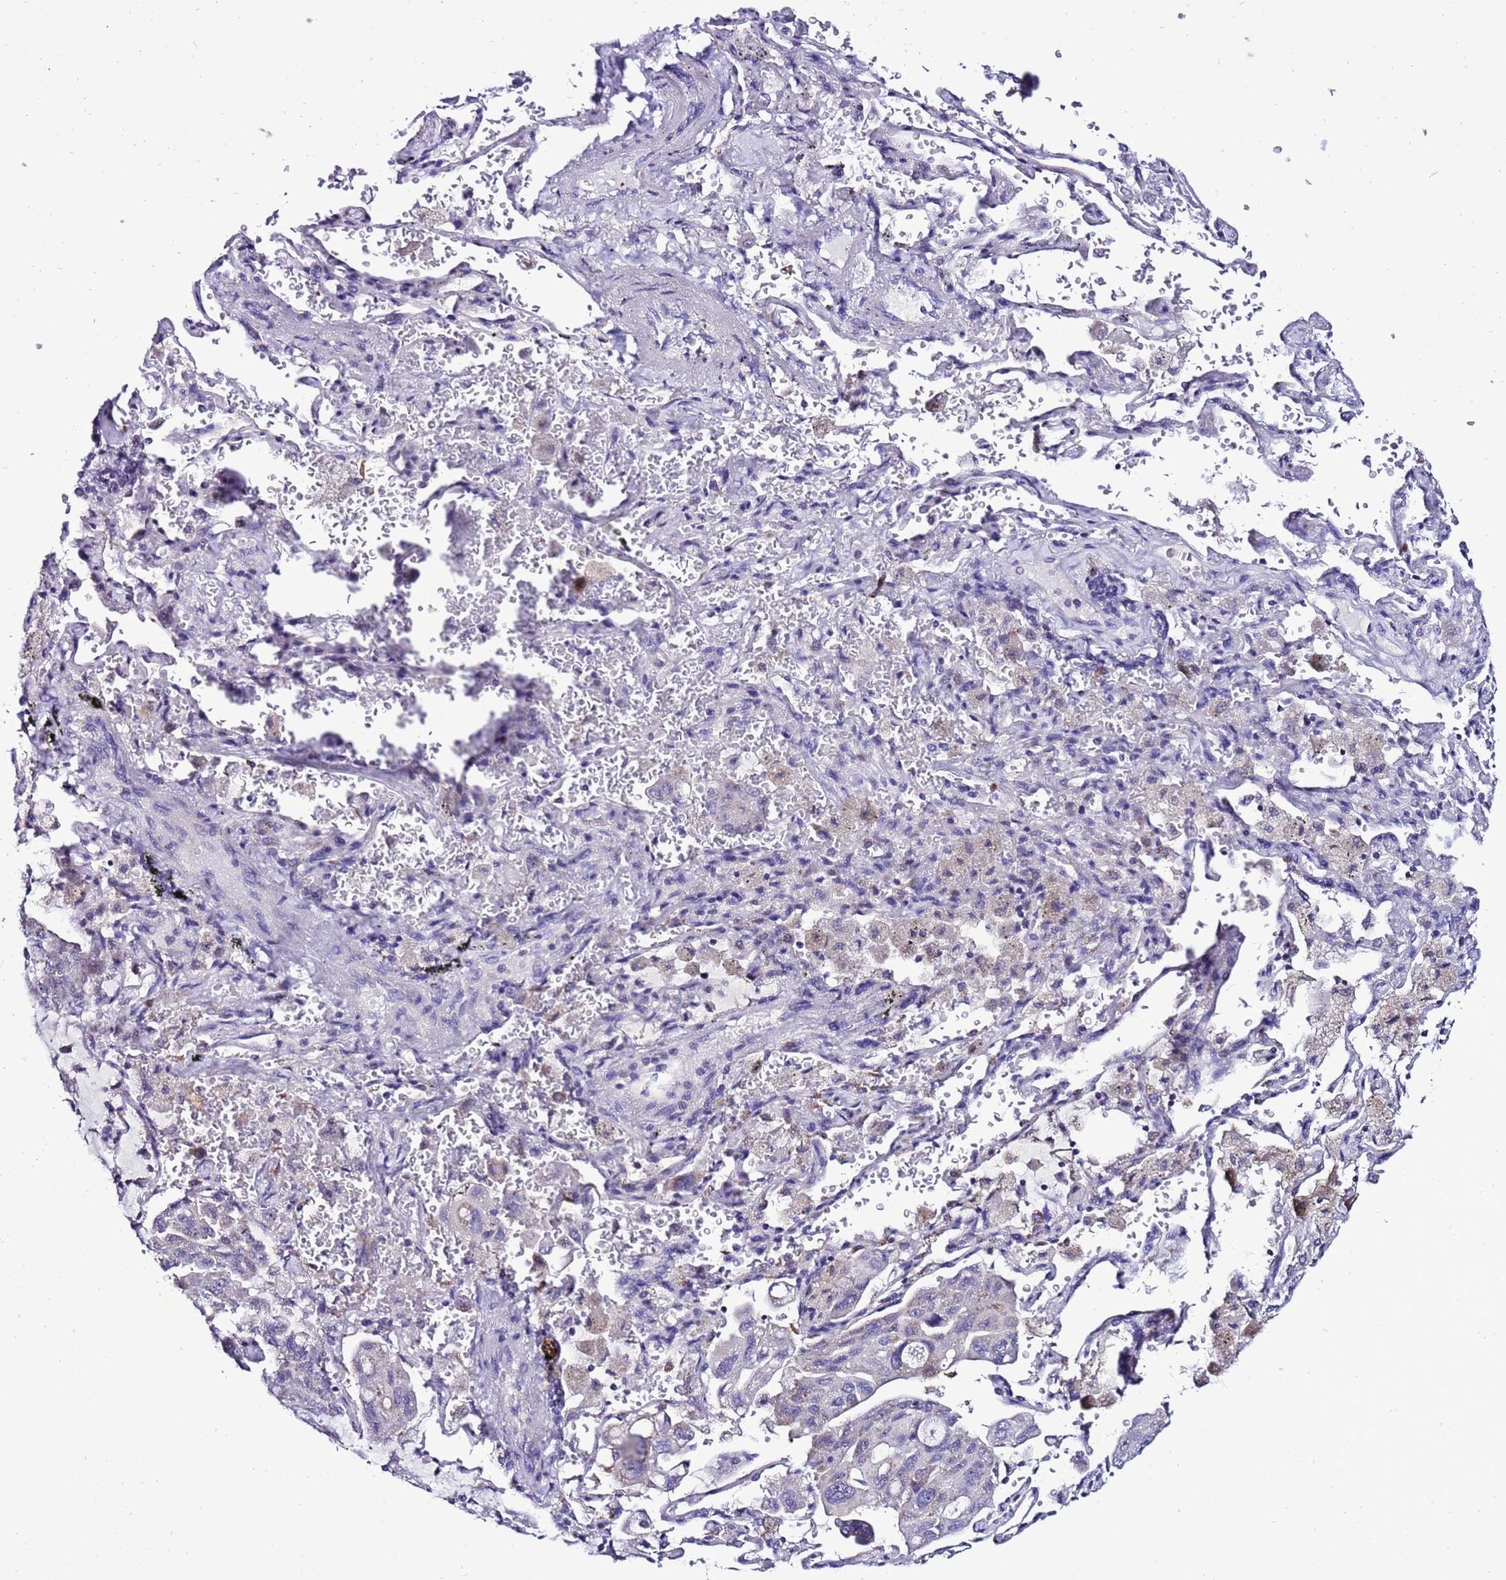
{"staining": {"intensity": "negative", "quantity": "none", "location": "none"}, "tissue": "lung cancer", "cell_type": "Tumor cells", "image_type": "cancer", "snomed": [{"axis": "morphology", "description": "Adenocarcinoma, NOS"}, {"axis": "topography", "description": "Lung"}], "caption": "This is an immunohistochemistry (IHC) image of adenocarcinoma (lung). There is no staining in tumor cells.", "gene": "DPH6", "patient": {"sex": "male", "age": 64}}